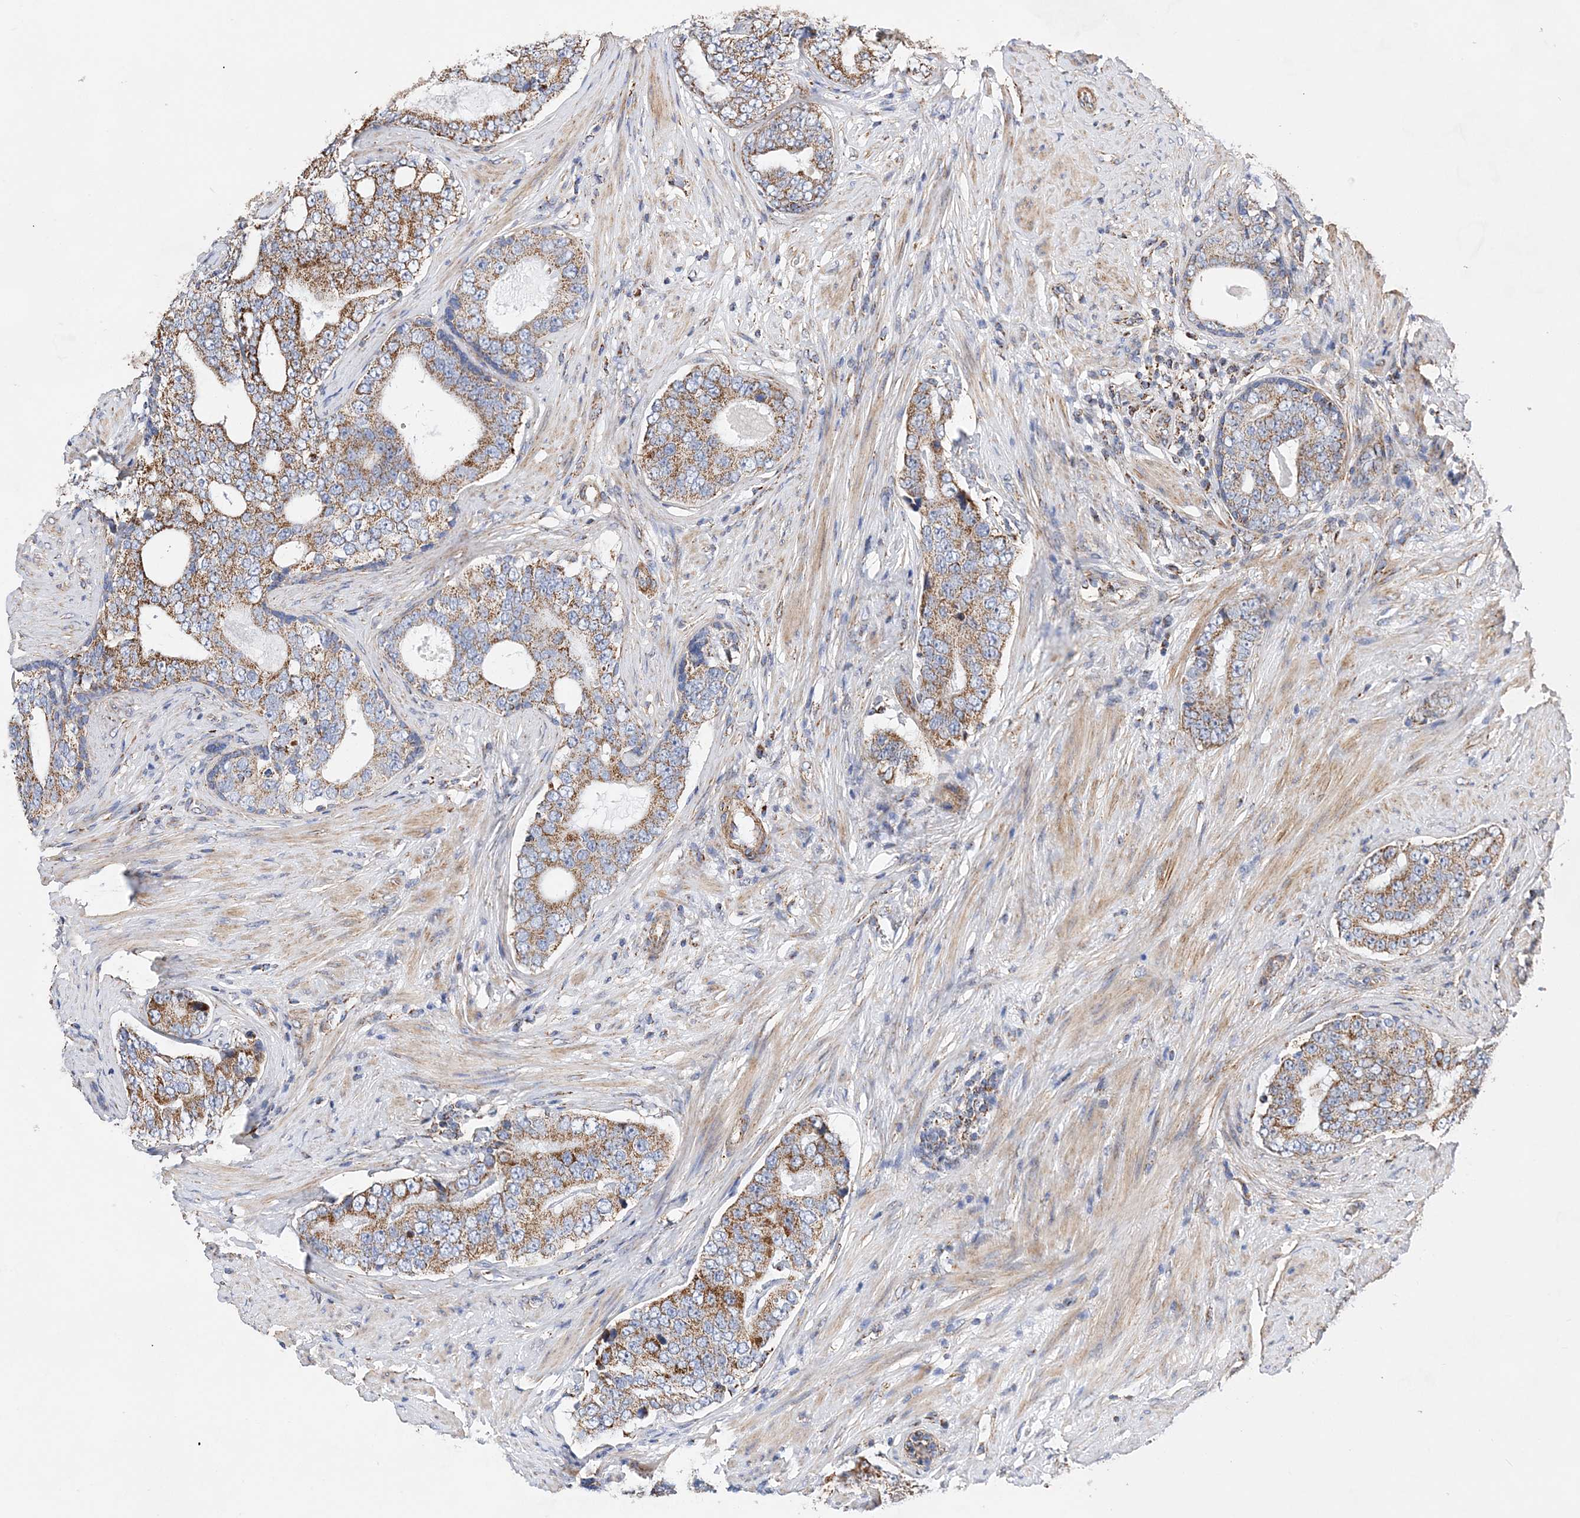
{"staining": {"intensity": "moderate", "quantity": ">75%", "location": "cytoplasmic/membranous"}, "tissue": "prostate cancer", "cell_type": "Tumor cells", "image_type": "cancer", "snomed": [{"axis": "morphology", "description": "Adenocarcinoma, High grade"}, {"axis": "topography", "description": "Prostate"}], "caption": "Immunohistochemistry (IHC) micrograph of neoplastic tissue: prostate cancer stained using immunohistochemistry shows medium levels of moderate protein expression localized specifically in the cytoplasmic/membranous of tumor cells, appearing as a cytoplasmic/membranous brown color.", "gene": "ACOT9", "patient": {"sex": "male", "age": 56}}